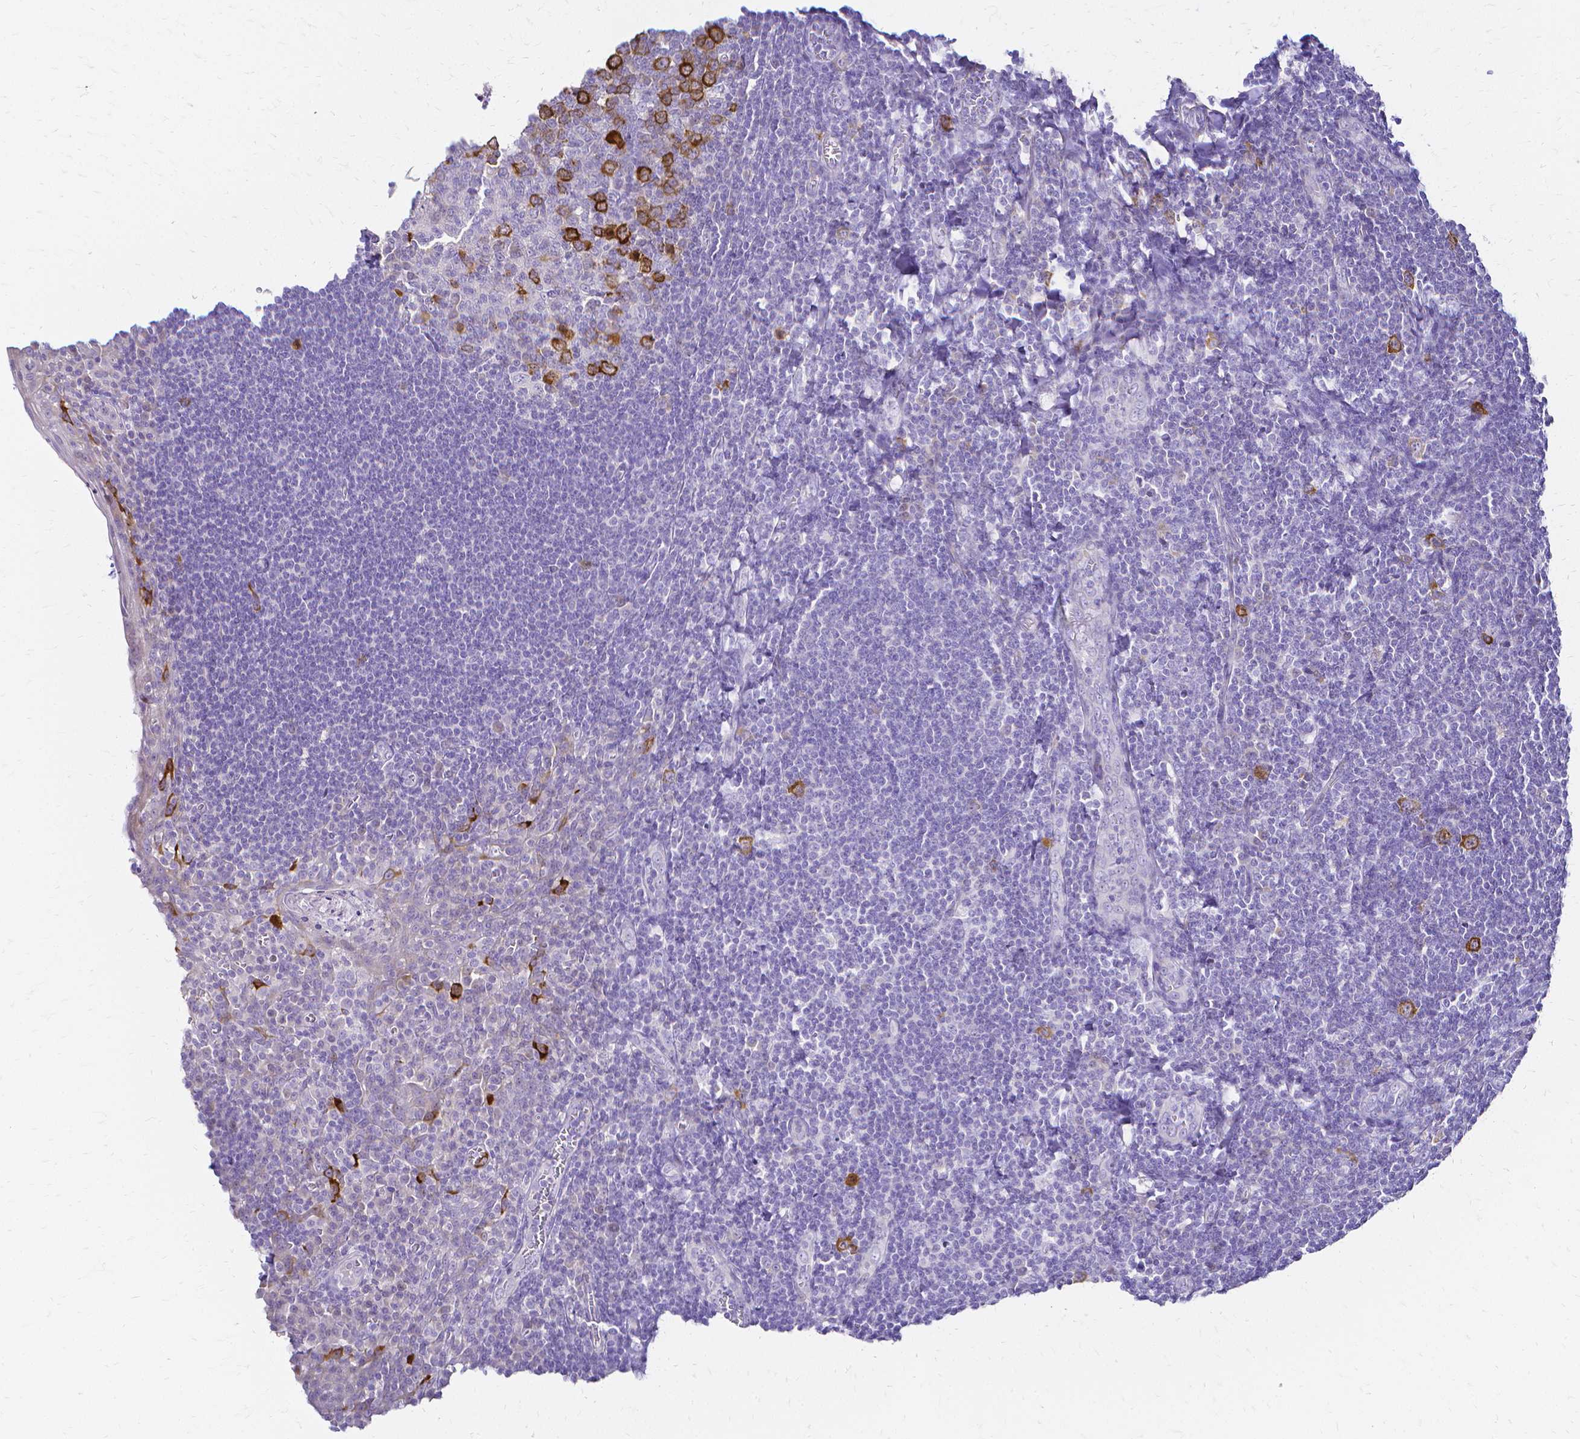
{"staining": {"intensity": "strong", "quantity": "<25%", "location": "cytoplasmic/membranous"}, "tissue": "tonsil", "cell_type": "Germinal center cells", "image_type": "normal", "snomed": [{"axis": "morphology", "description": "Normal tissue, NOS"}, {"axis": "topography", "description": "Tonsil"}], "caption": "A high-resolution image shows immunohistochemistry staining of unremarkable tonsil, which displays strong cytoplasmic/membranous expression in about <25% of germinal center cells.", "gene": "CCNB1", "patient": {"sex": "male", "age": 27}}